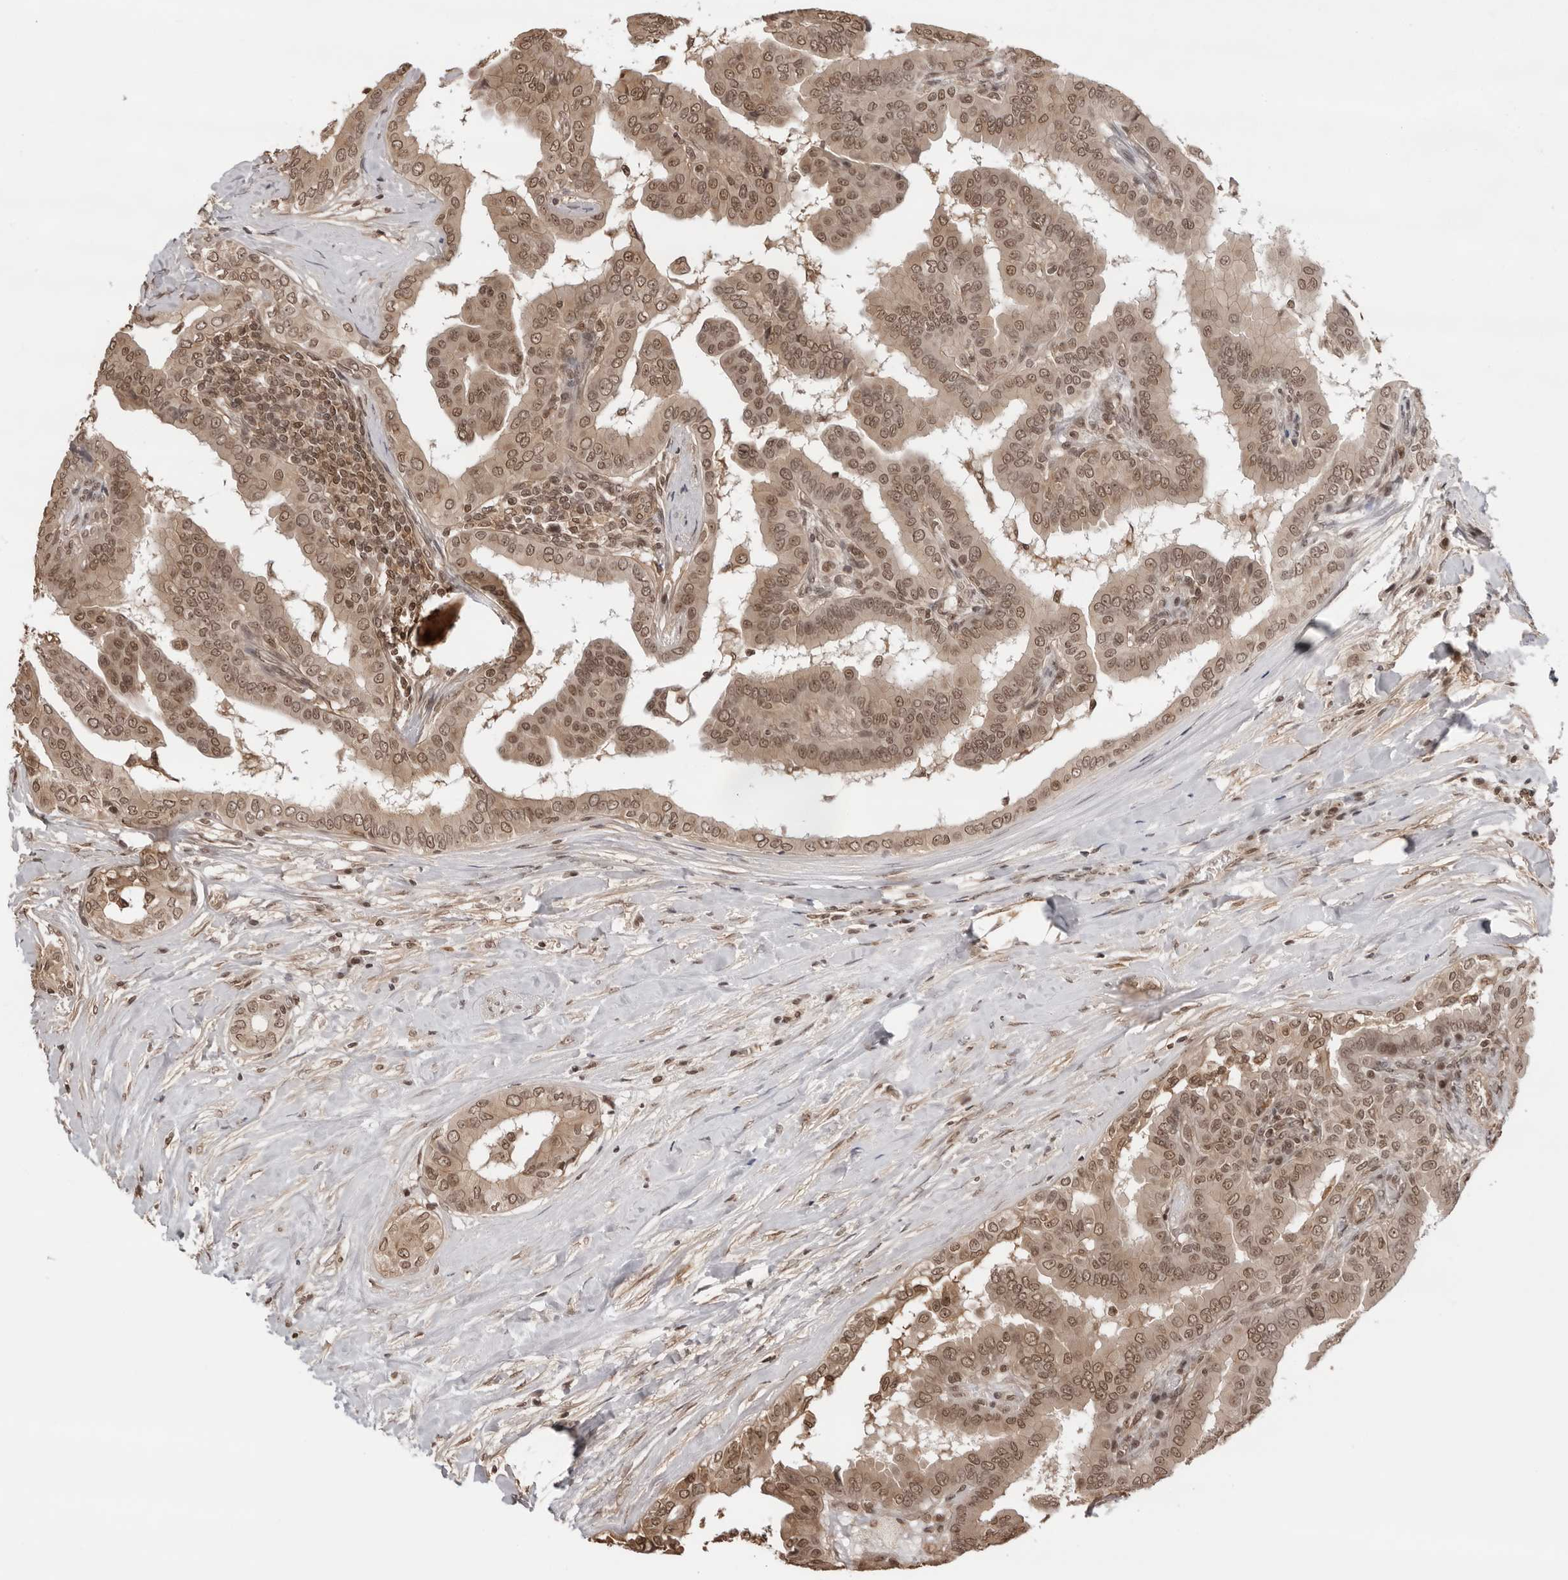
{"staining": {"intensity": "moderate", "quantity": ">75%", "location": "cytoplasmic/membranous,nuclear"}, "tissue": "thyroid cancer", "cell_type": "Tumor cells", "image_type": "cancer", "snomed": [{"axis": "morphology", "description": "Papillary adenocarcinoma, NOS"}, {"axis": "topography", "description": "Thyroid gland"}], "caption": "This image shows IHC staining of thyroid cancer, with medium moderate cytoplasmic/membranous and nuclear expression in about >75% of tumor cells.", "gene": "SDE2", "patient": {"sex": "male", "age": 33}}